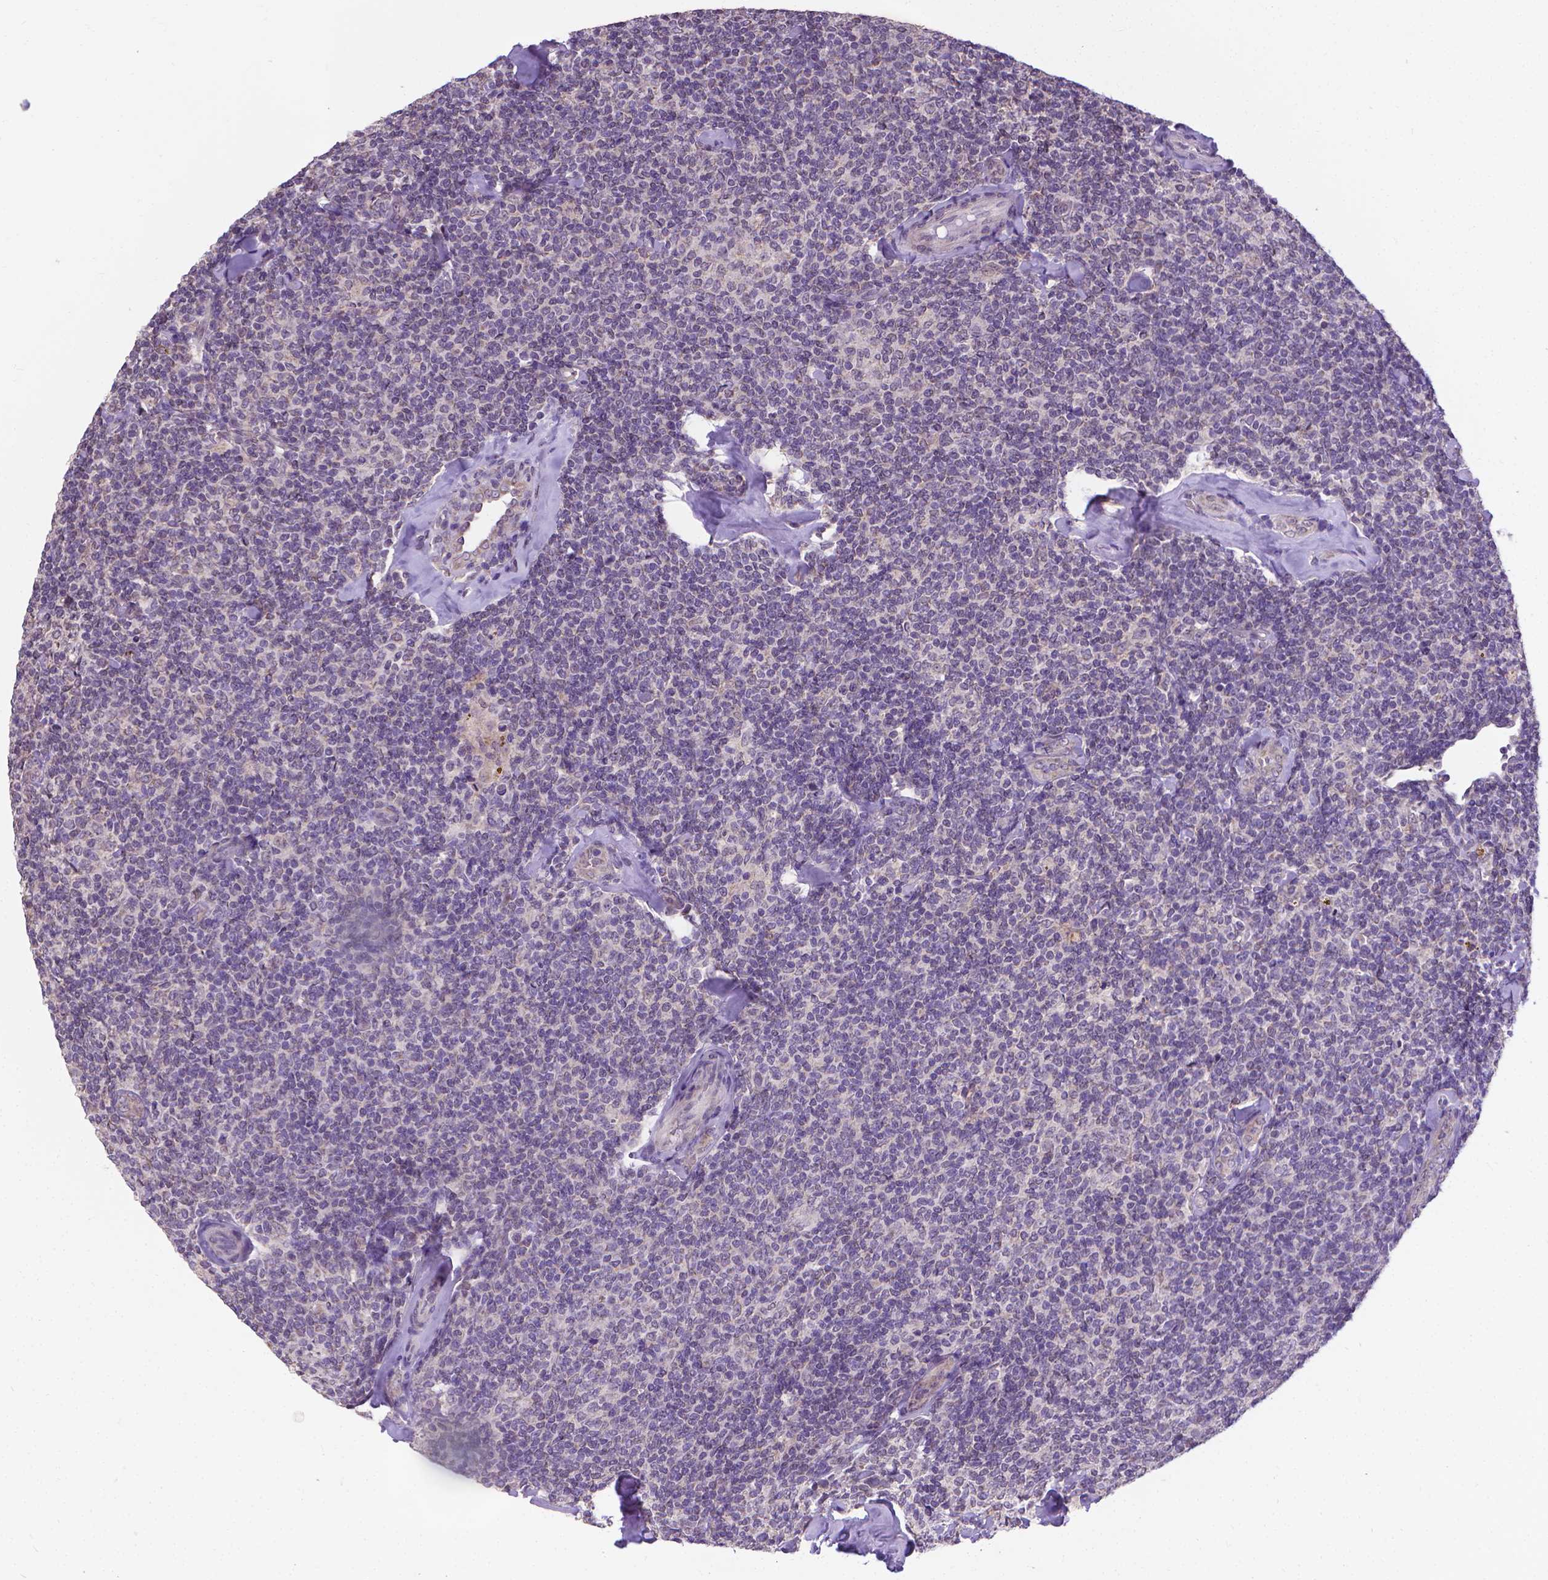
{"staining": {"intensity": "negative", "quantity": "none", "location": "none"}, "tissue": "lymphoma", "cell_type": "Tumor cells", "image_type": "cancer", "snomed": [{"axis": "morphology", "description": "Malignant lymphoma, non-Hodgkin's type, Low grade"}, {"axis": "topography", "description": "Lymph node"}], "caption": "Low-grade malignant lymphoma, non-Hodgkin's type stained for a protein using immunohistochemistry displays no expression tumor cells.", "gene": "GPR63", "patient": {"sex": "female", "age": 56}}